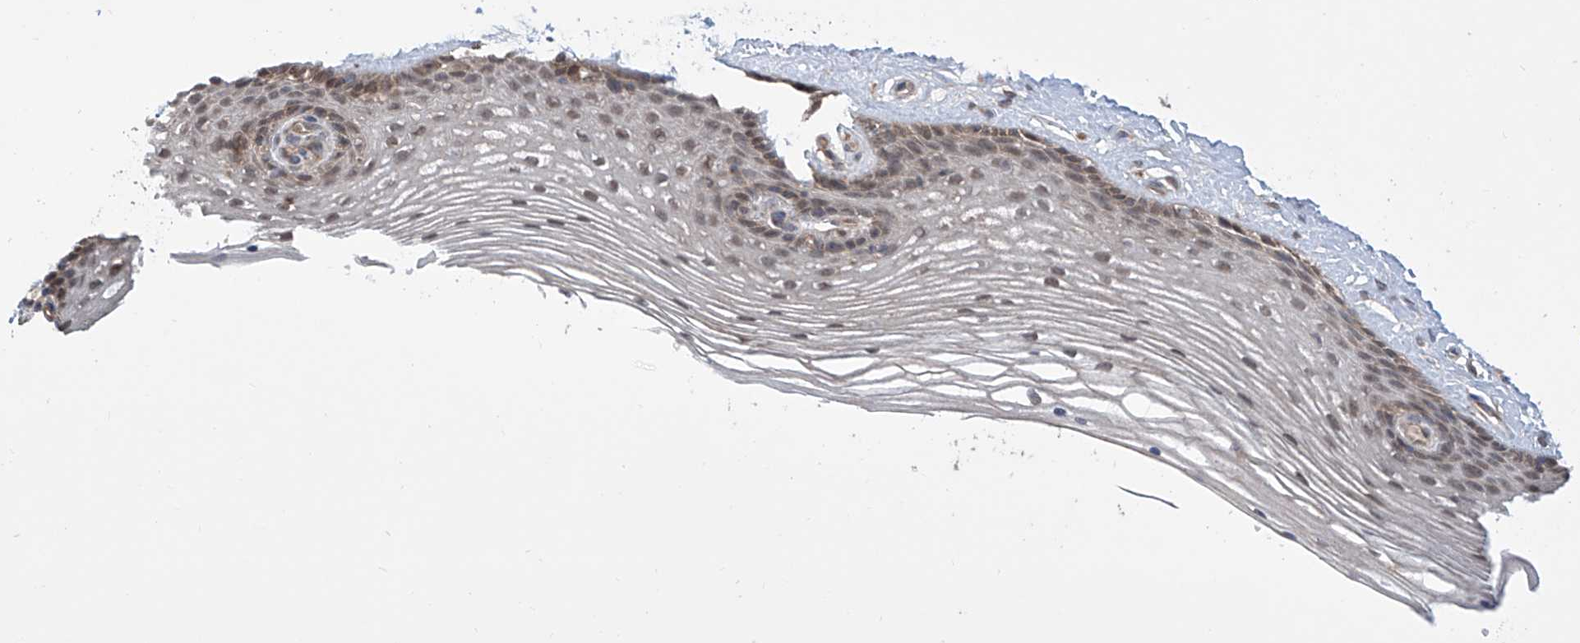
{"staining": {"intensity": "weak", "quantity": "25%-75%", "location": "cytoplasmic/membranous,nuclear"}, "tissue": "vagina", "cell_type": "Squamous epithelial cells", "image_type": "normal", "snomed": [{"axis": "morphology", "description": "Normal tissue, NOS"}, {"axis": "topography", "description": "Vagina"}], "caption": "Immunohistochemical staining of benign vagina reveals 25%-75% levels of weak cytoplasmic/membranous,nuclear protein expression in approximately 25%-75% of squamous epithelial cells.", "gene": "HOXC8", "patient": {"sex": "female", "age": 46}}